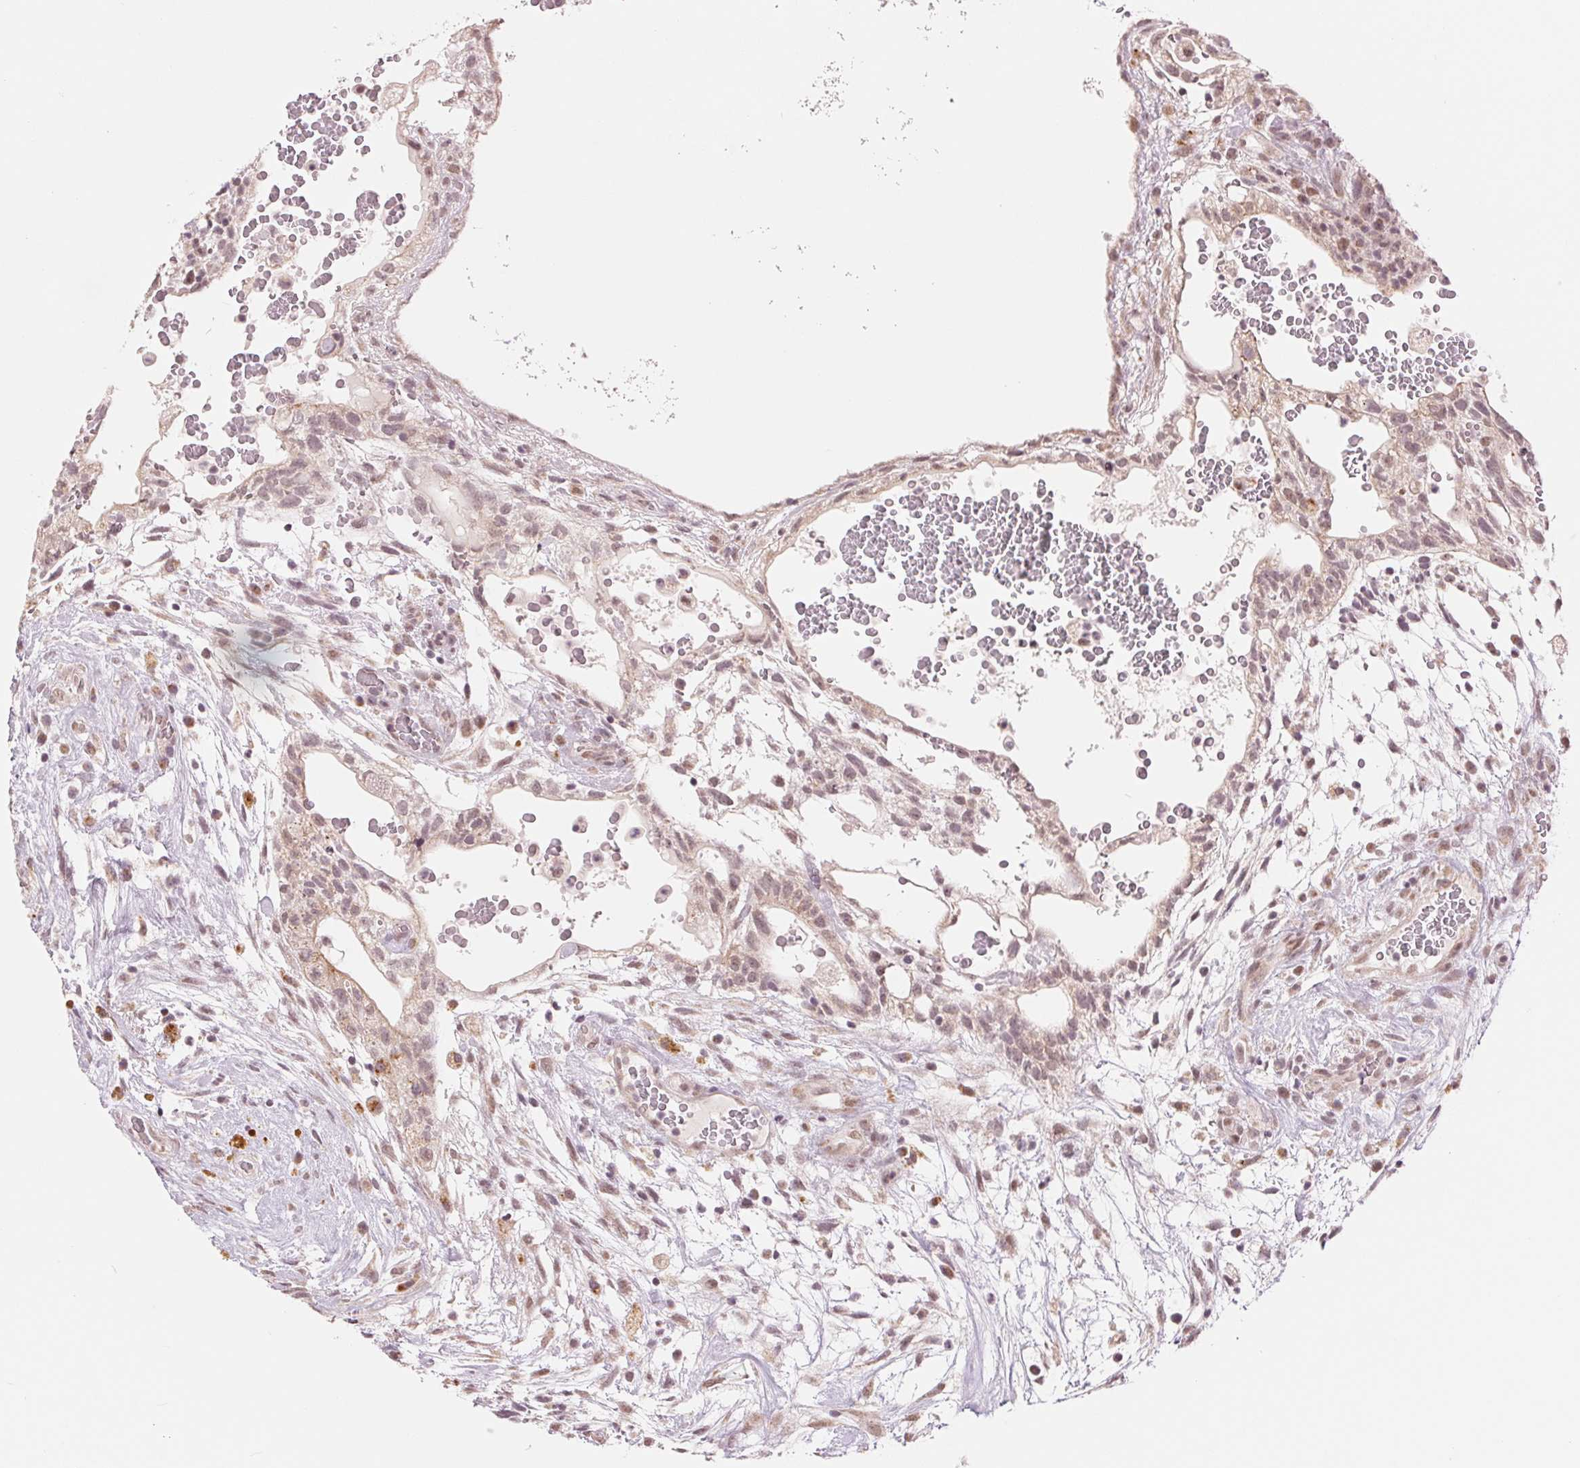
{"staining": {"intensity": "weak", "quantity": ">75%", "location": "nuclear"}, "tissue": "testis cancer", "cell_type": "Tumor cells", "image_type": "cancer", "snomed": [{"axis": "morphology", "description": "Normal tissue, NOS"}, {"axis": "morphology", "description": "Carcinoma, Embryonal, NOS"}, {"axis": "topography", "description": "Testis"}], "caption": "Immunohistochemistry histopathology image of neoplastic tissue: testis cancer stained using immunohistochemistry demonstrates low levels of weak protein expression localized specifically in the nuclear of tumor cells, appearing as a nuclear brown color.", "gene": "ARHGAP32", "patient": {"sex": "male", "age": 32}}